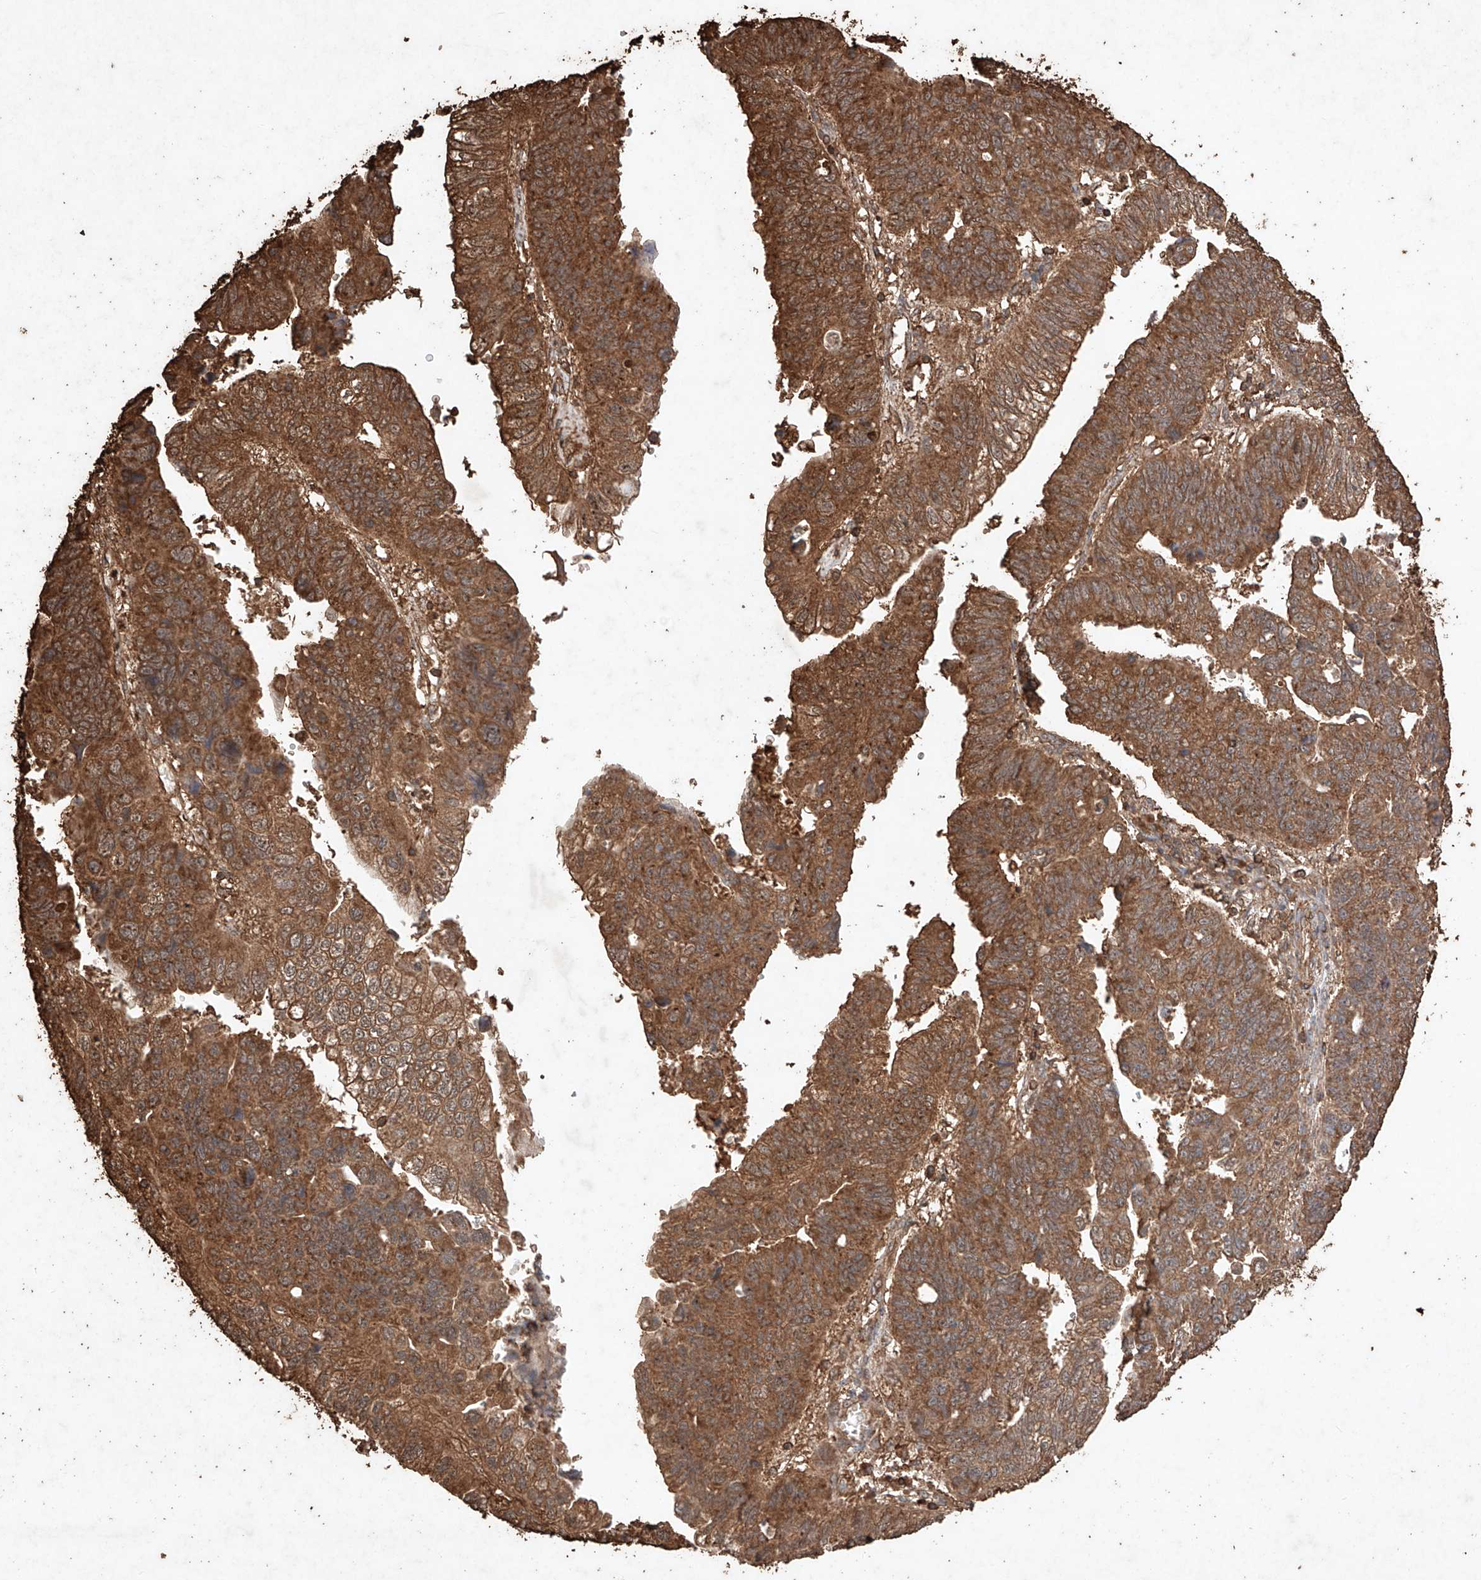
{"staining": {"intensity": "strong", "quantity": ">75%", "location": "cytoplasmic/membranous"}, "tissue": "stomach cancer", "cell_type": "Tumor cells", "image_type": "cancer", "snomed": [{"axis": "morphology", "description": "Adenocarcinoma, NOS"}, {"axis": "topography", "description": "Stomach"}], "caption": "Approximately >75% of tumor cells in human stomach cancer display strong cytoplasmic/membranous protein expression as visualized by brown immunohistochemical staining.", "gene": "M6PR", "patient": {"sex": "male", "age": 59}}